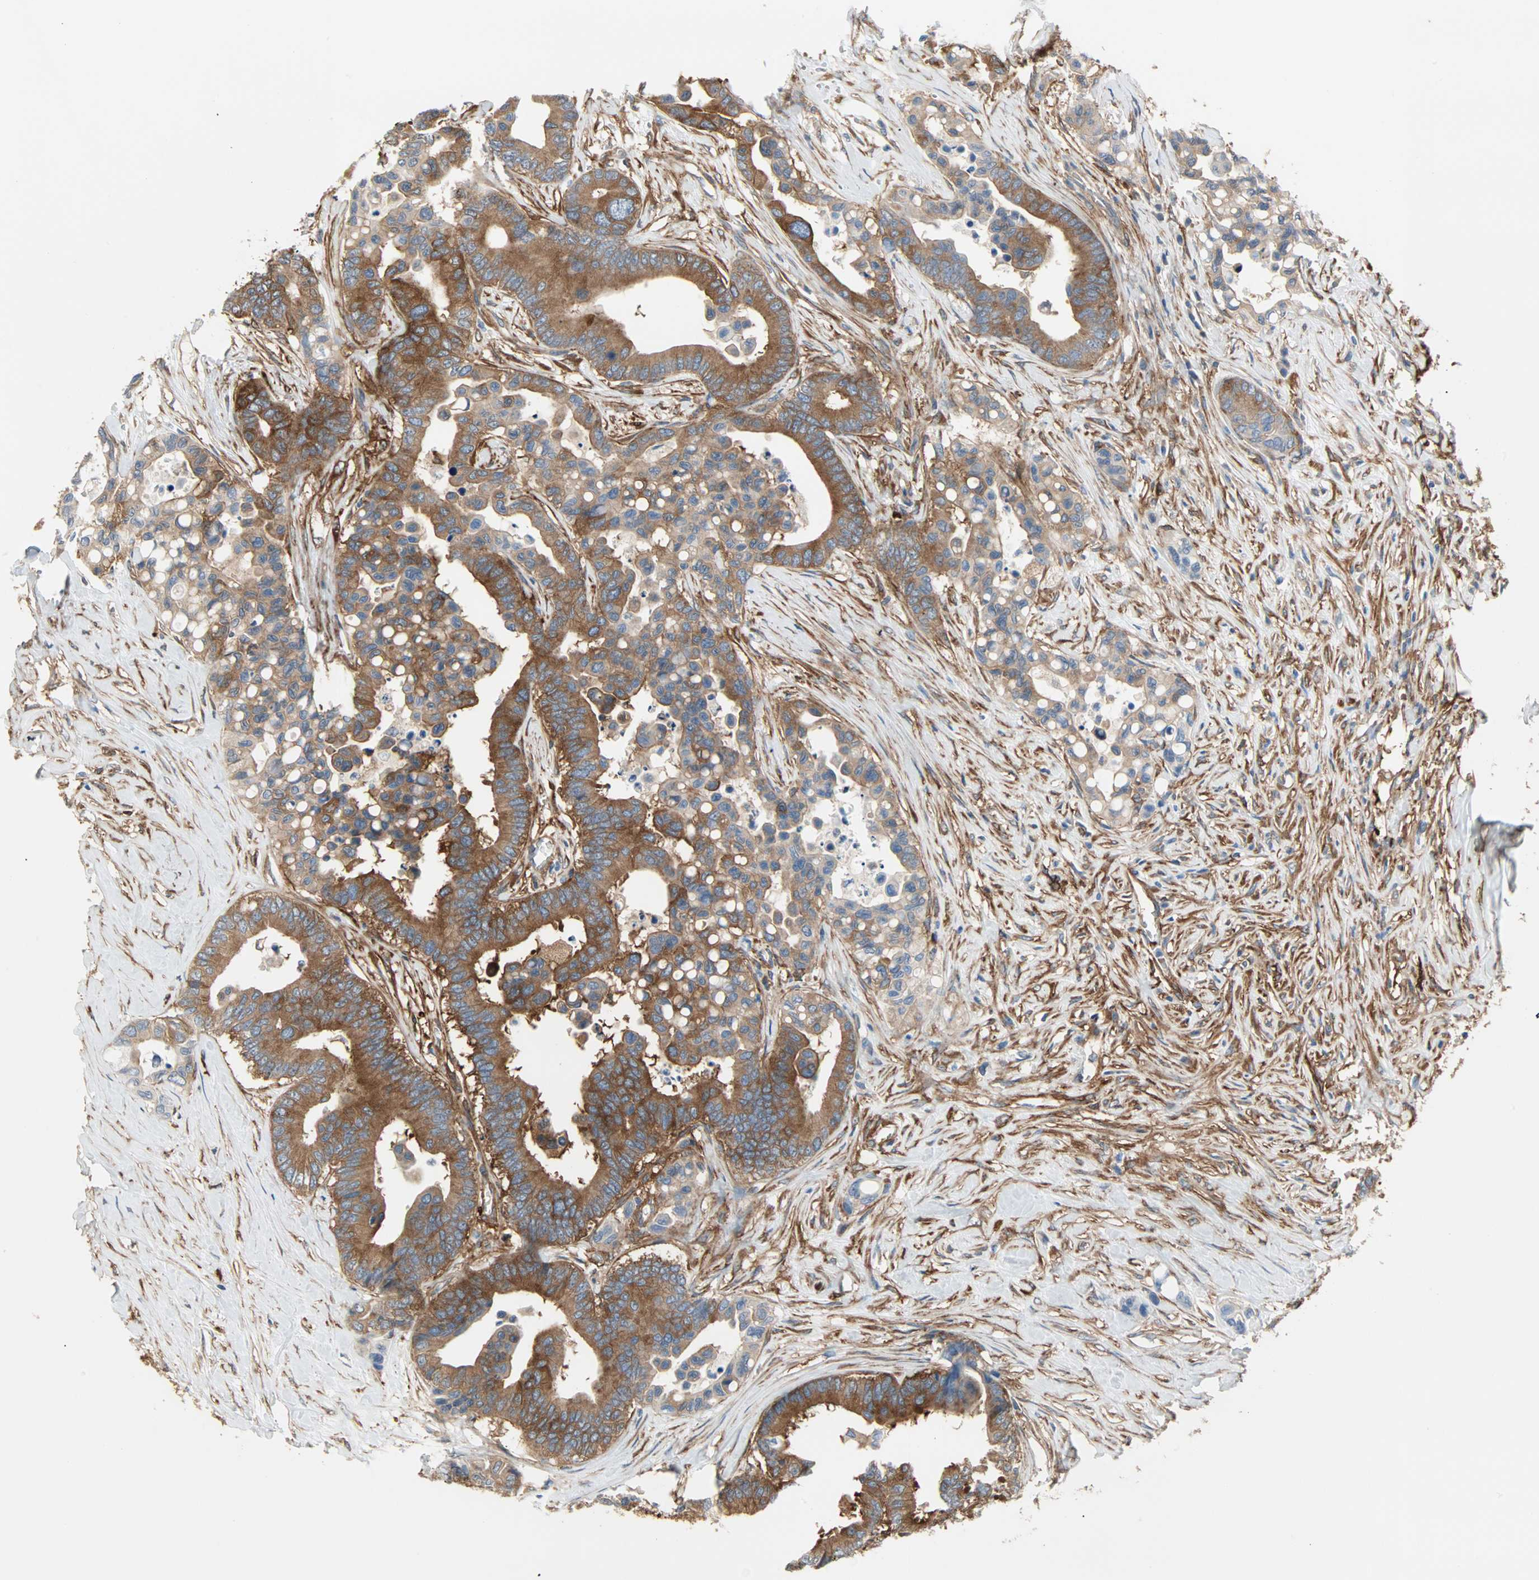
{"staining": {"intensity": "moderate", "quantity": ">75%", "location": "cytoplasmic/membranous"}, "tissue": "colorectal cancer", "cell_type": "Tumor cells", "image_type": "cancer", "snomed": [{"axis": "morphology", "description": "Normal tissue, NOS"}, {"axis": "morphology", "description": "Adenocarcinoma, NOS"}, {"axis": "topography", "description": "Colon"}], "caption": "Moderate cytoplasmic/membranous expression is present in approximately >75% of tumor cells in colorectal cancer (adenocarcinoma).", "gene": "EPB41L2", "patient": {"sex": "male", "age": 82}}